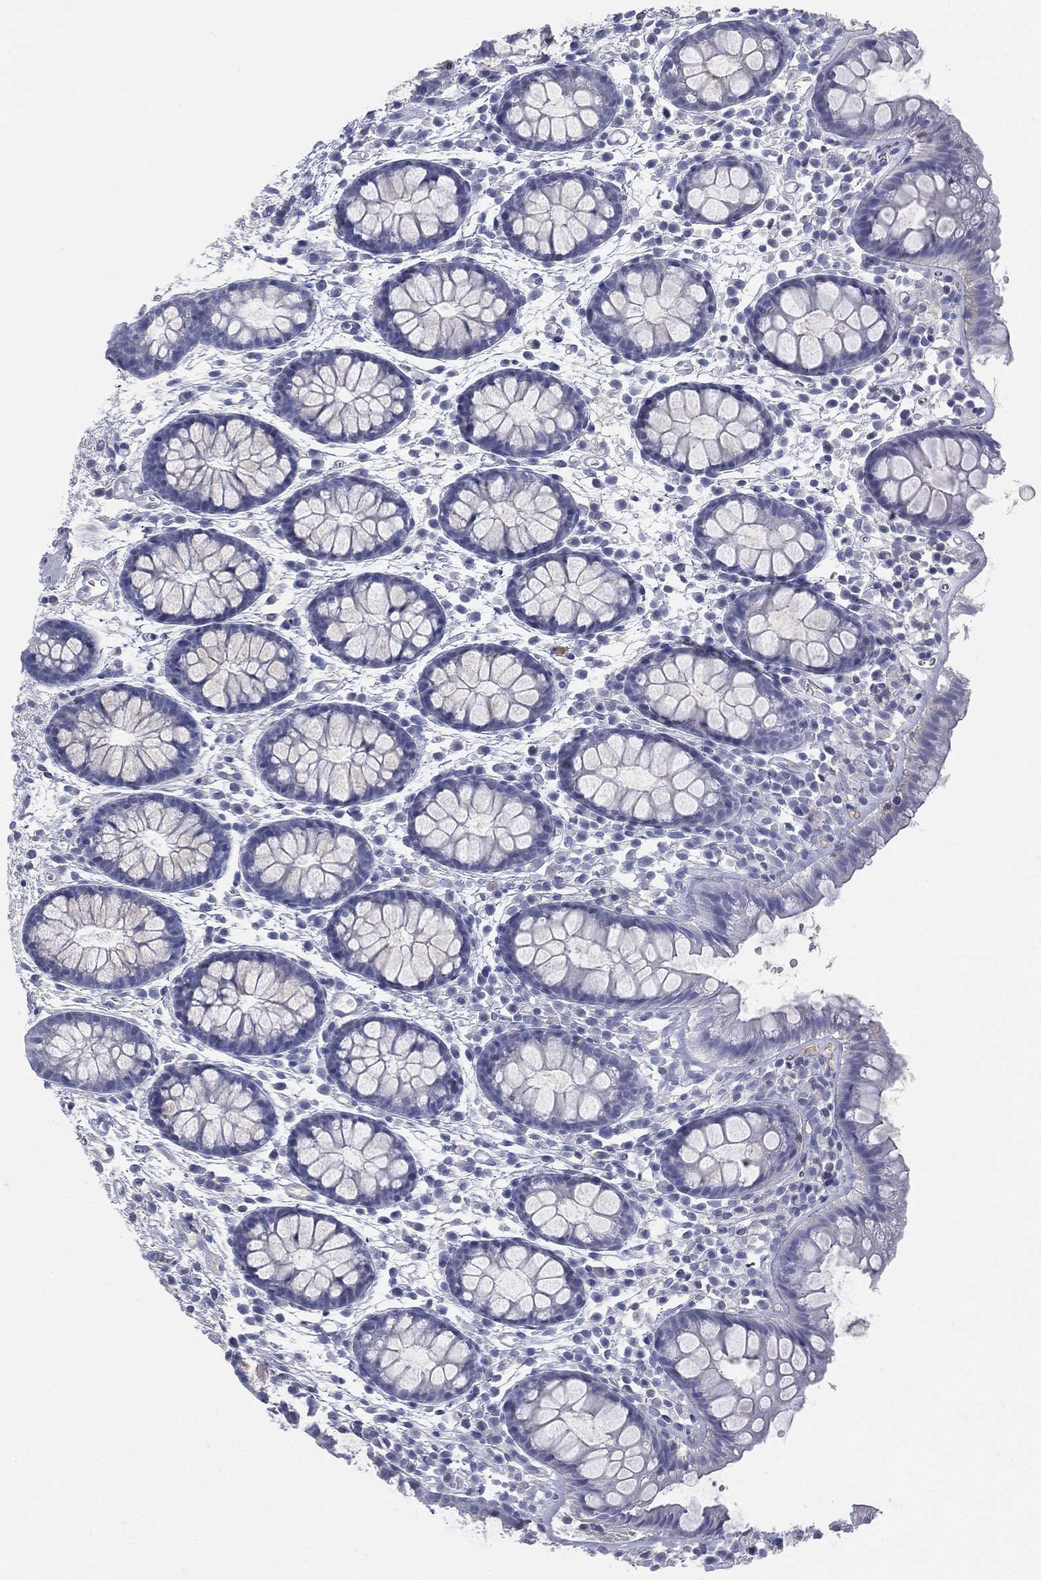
{"staining": {"intensity": "negative", "quantity": "none", "location": "none"}, "tissue": "colon", "cell_type": "Endothelial cells", "image_type": "normal", "snomed": [{"axis": "morphology", "description": "Normal tissue, NOS"}, {"axis": "topography", "description": "Colon"}], "caption": "This photomicrograph is of benign colon stained with IHC to label a protein in brown with the nuclei are counter-stained blue. There is no expression in endothelial cells.", "gene": "CD3D", "patient": {"sex": "male", "age": 76}}